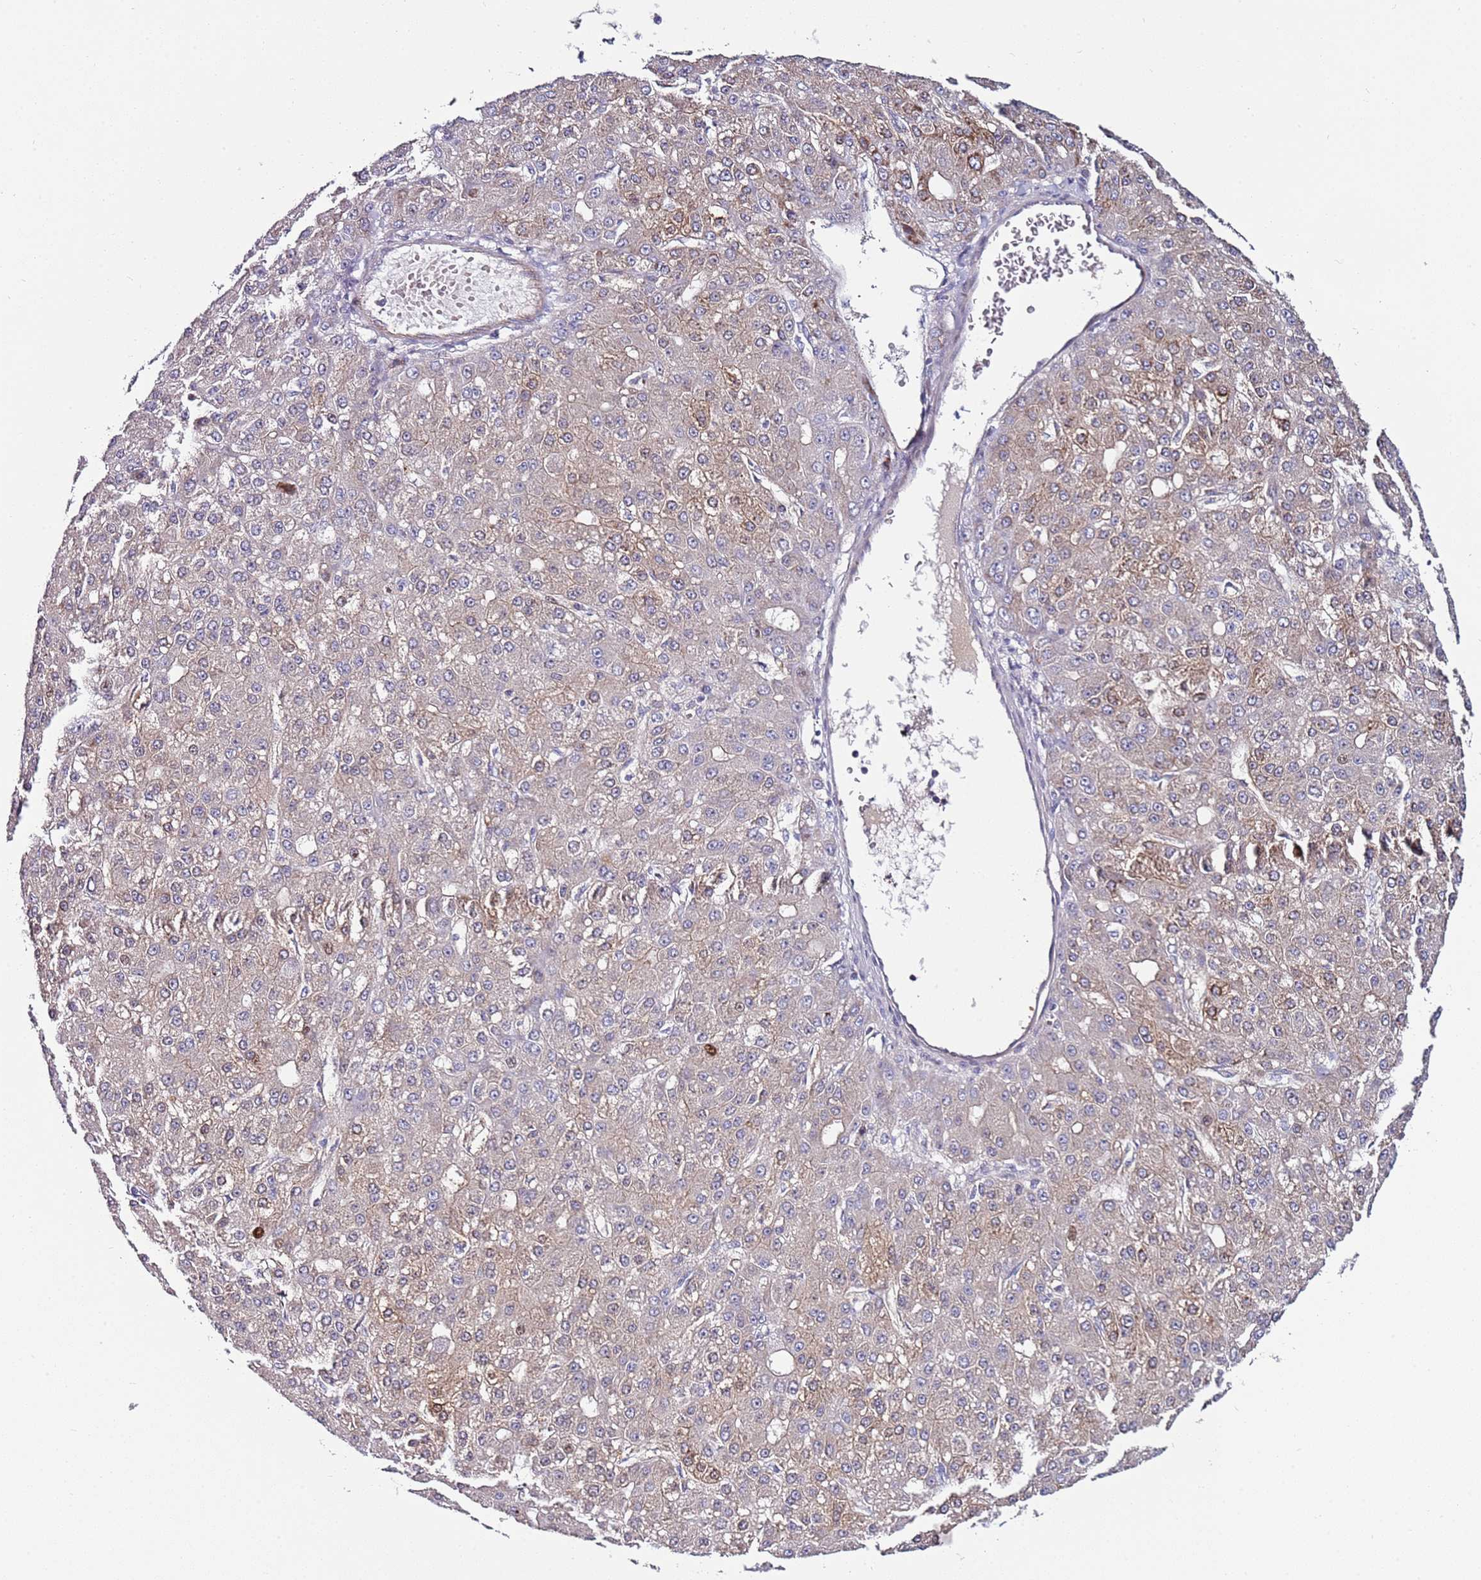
{"staining": {"intensity": "weak", "quantity": "25%-75%", "location": "cytoplasmic/membranous"}, "tissue": "liver cancer", "cell_type": "Tumor cells", "image_type": "cancer", "snomed": [{"axis": "morphology", "description": "Carcinoma, Hepatocellular, NOS"}, {"axis": "topography", "description": "Liver"}], "caption": "Brown immunohistochemical staining in human hepatocellular carcinoma (liver) reveals weak cytoplasmic/membranous staining in approximately 25%-75% of tumor cells.", "gene": "SRRM5", "patient": {"sex": "male", "age": 67}}